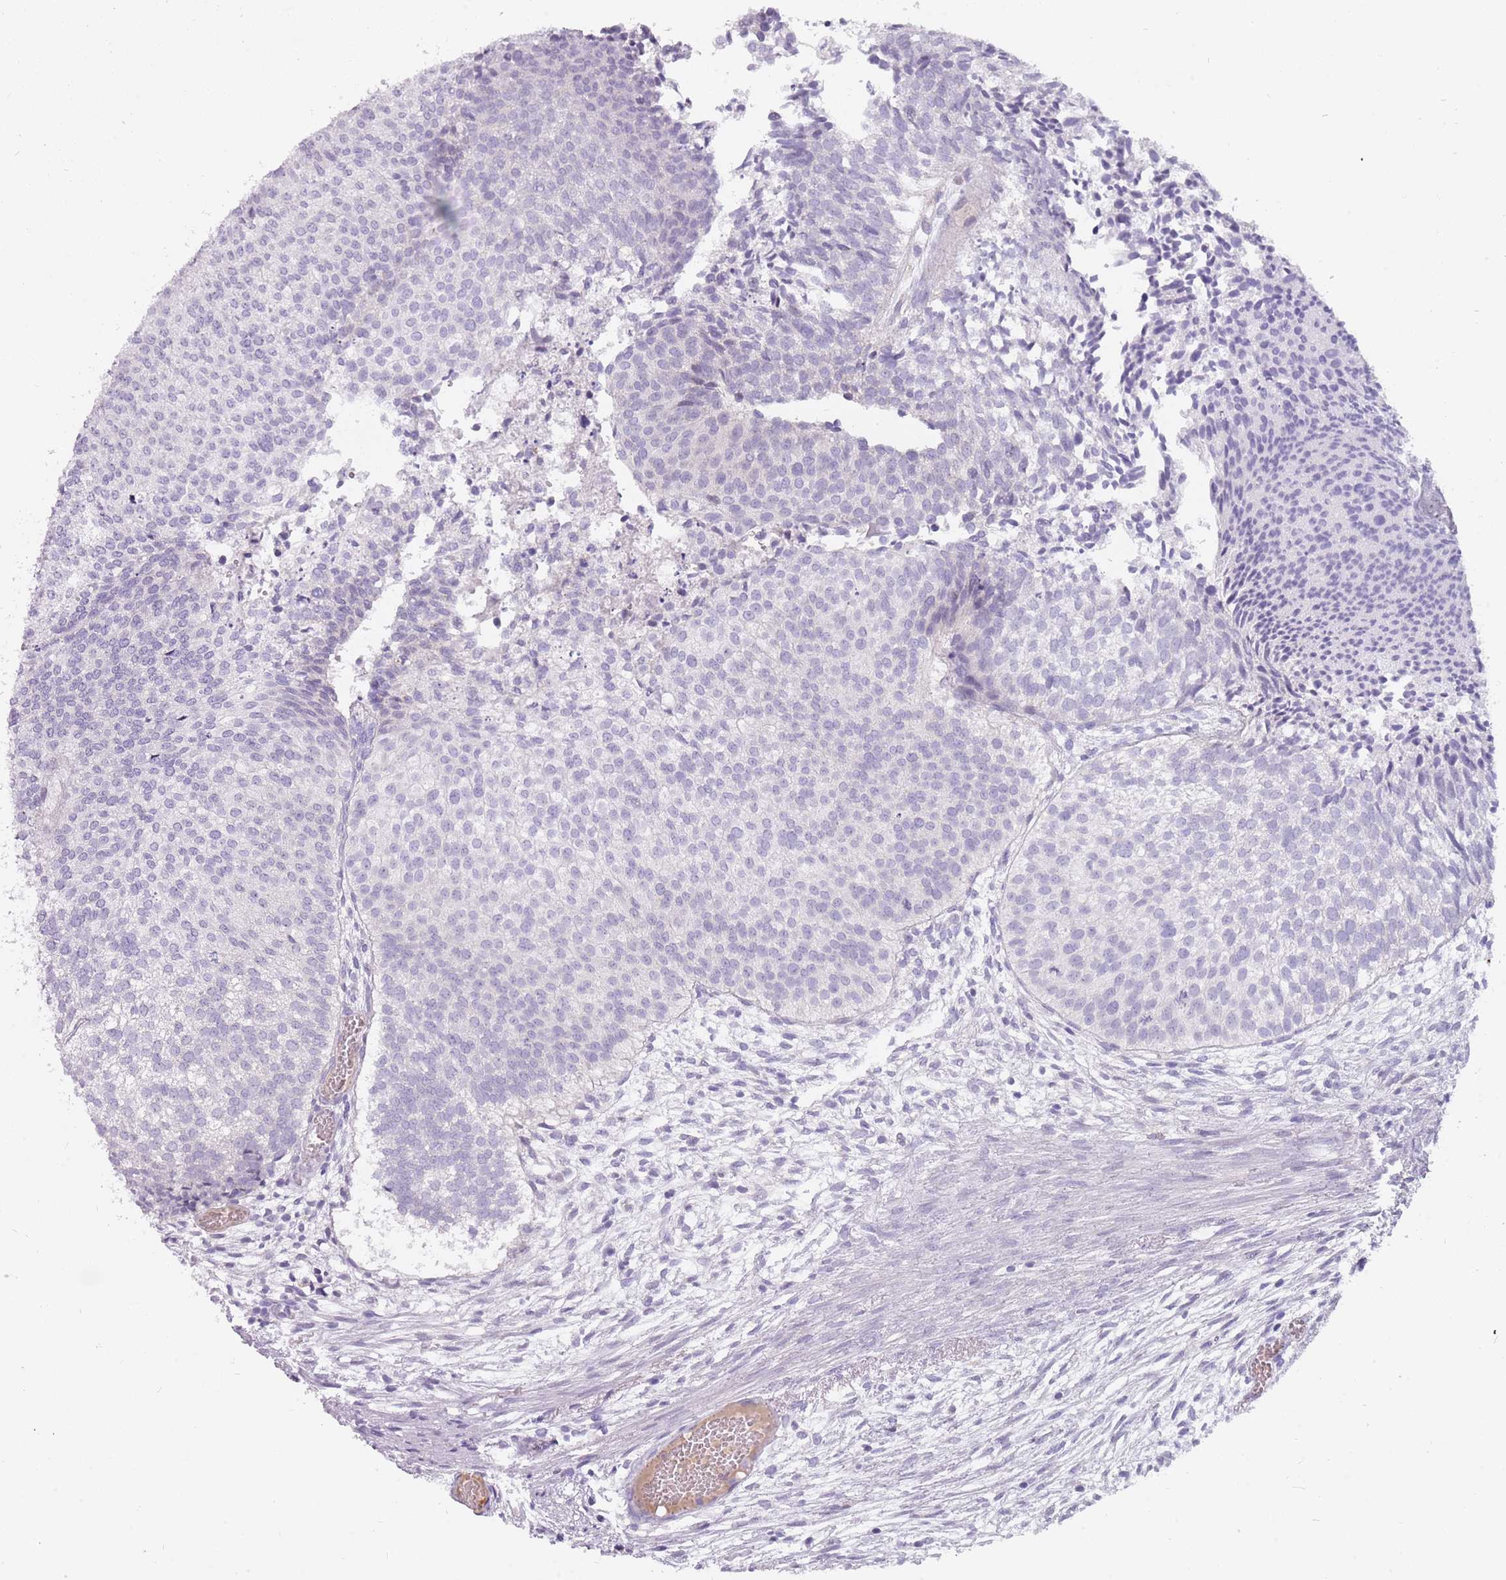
{"staining": {"intensity": "negative", "quantity": "none", "location": "none"}, "tissue": "urothelial cancer", "cell_type": "Tumor cells", "image_type": "cancer", "snomed": [{"axis": "morphology", "description": "Urothelial carcinoma, Low grade"}, {"axis": "topography", "description": "Urinary bladder"}], "caption": "Immunohistochemistry (IHC) micrograph of neoplastic tissue: urothelial cancer stained with DAB exhibits no significant protein expression in tumor cells.", "gene": "DDX4", "patient": {"sex": "male", "age": 84}}